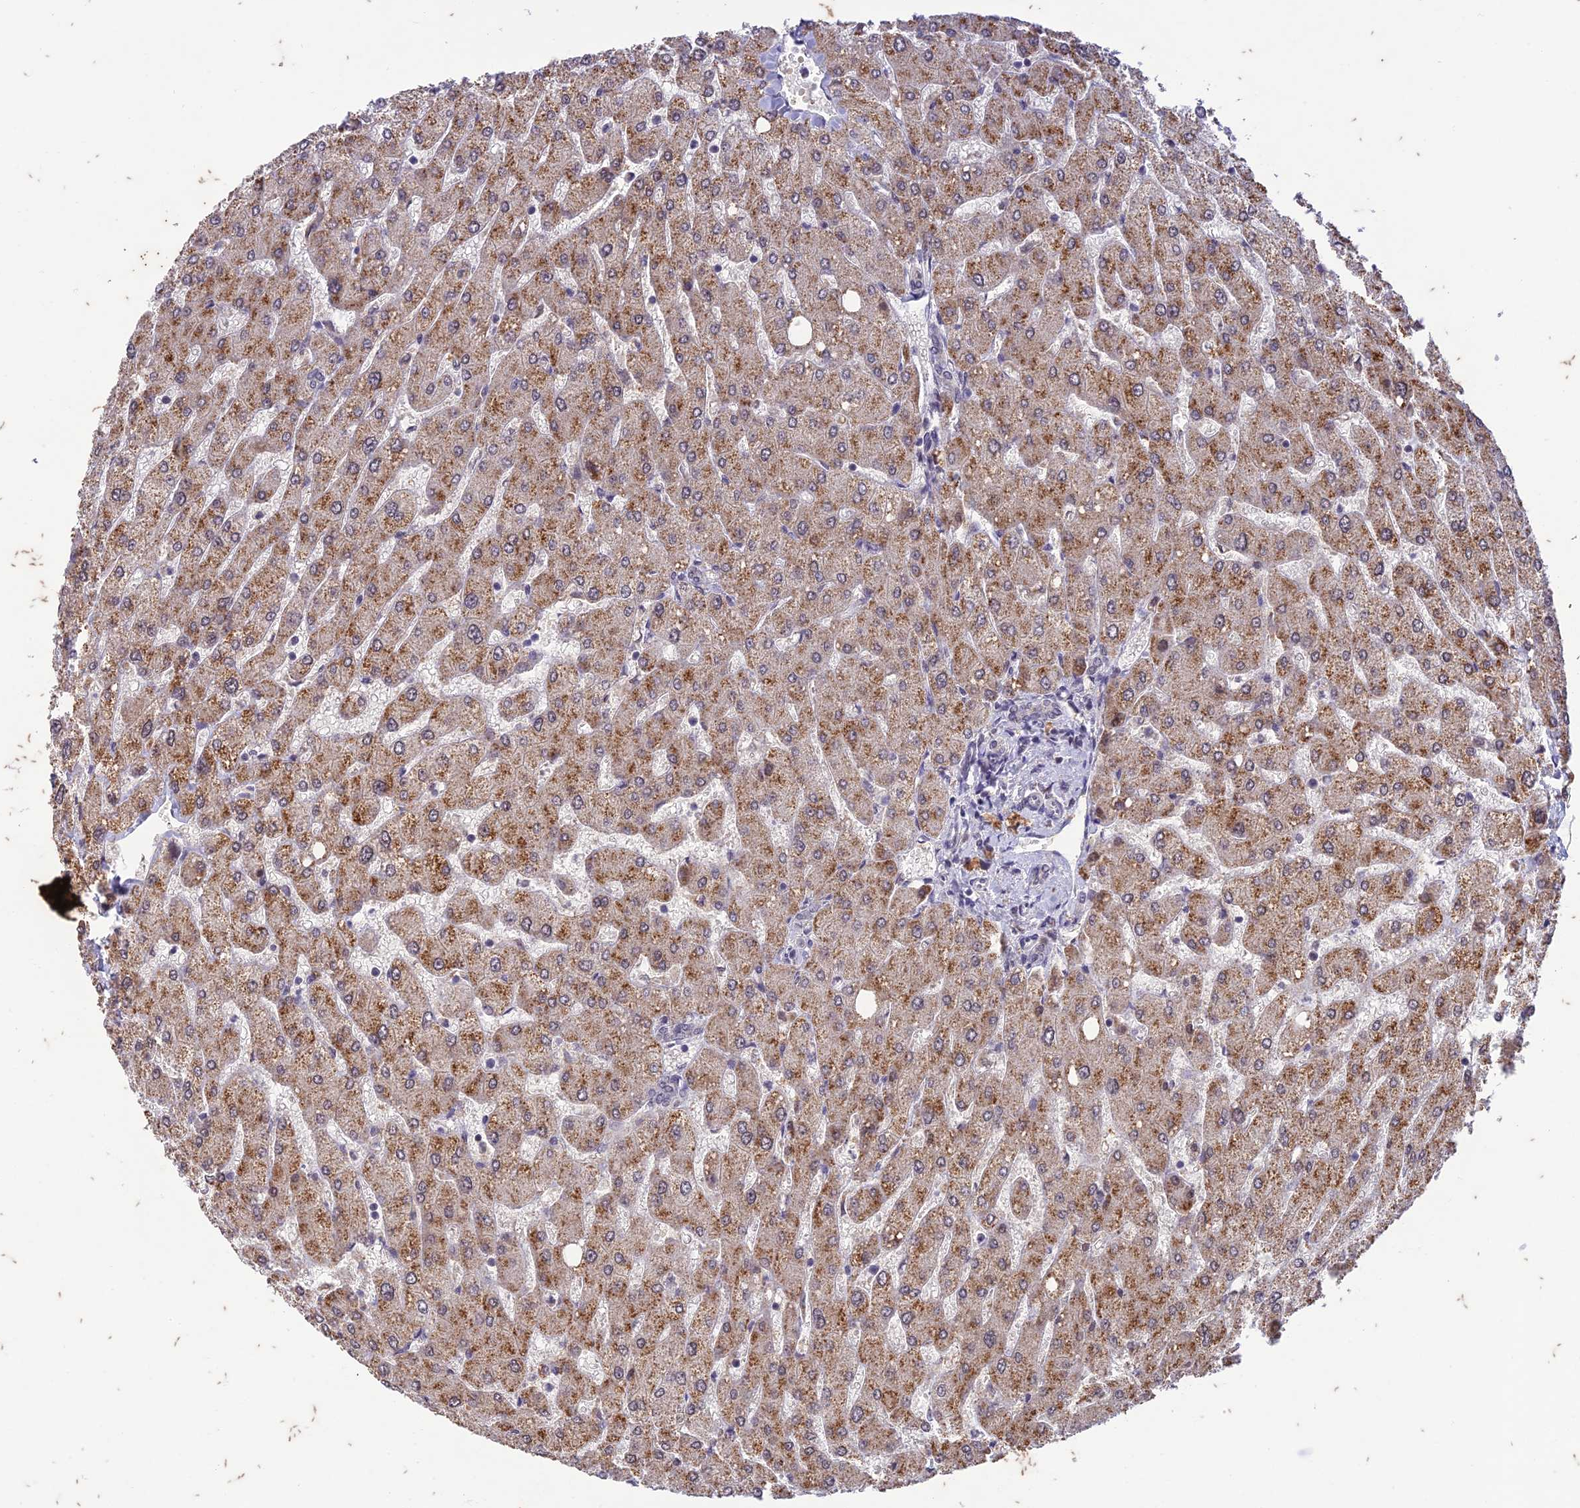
{"staining": {"intensity": "negative", "quantity": "none", "location": "none"}, "tissue": "liver", "cell_type": "Cholangiocytes", "image_type": "normal", "snomed": [{"axis": "morphology", "description": "Normal tissue, NOS"}, {"axis": "topography", "description": "Liver"}], "caption": "The micrograph reveals no staining of cholangiocytes in normal liver. (Stains: DAB IHC with hematoxylin counter stain, Microscopy: brightfield microscopy at high magnification).", "gene": "POP4", "patient": {"sex": "male", "age": 55}}